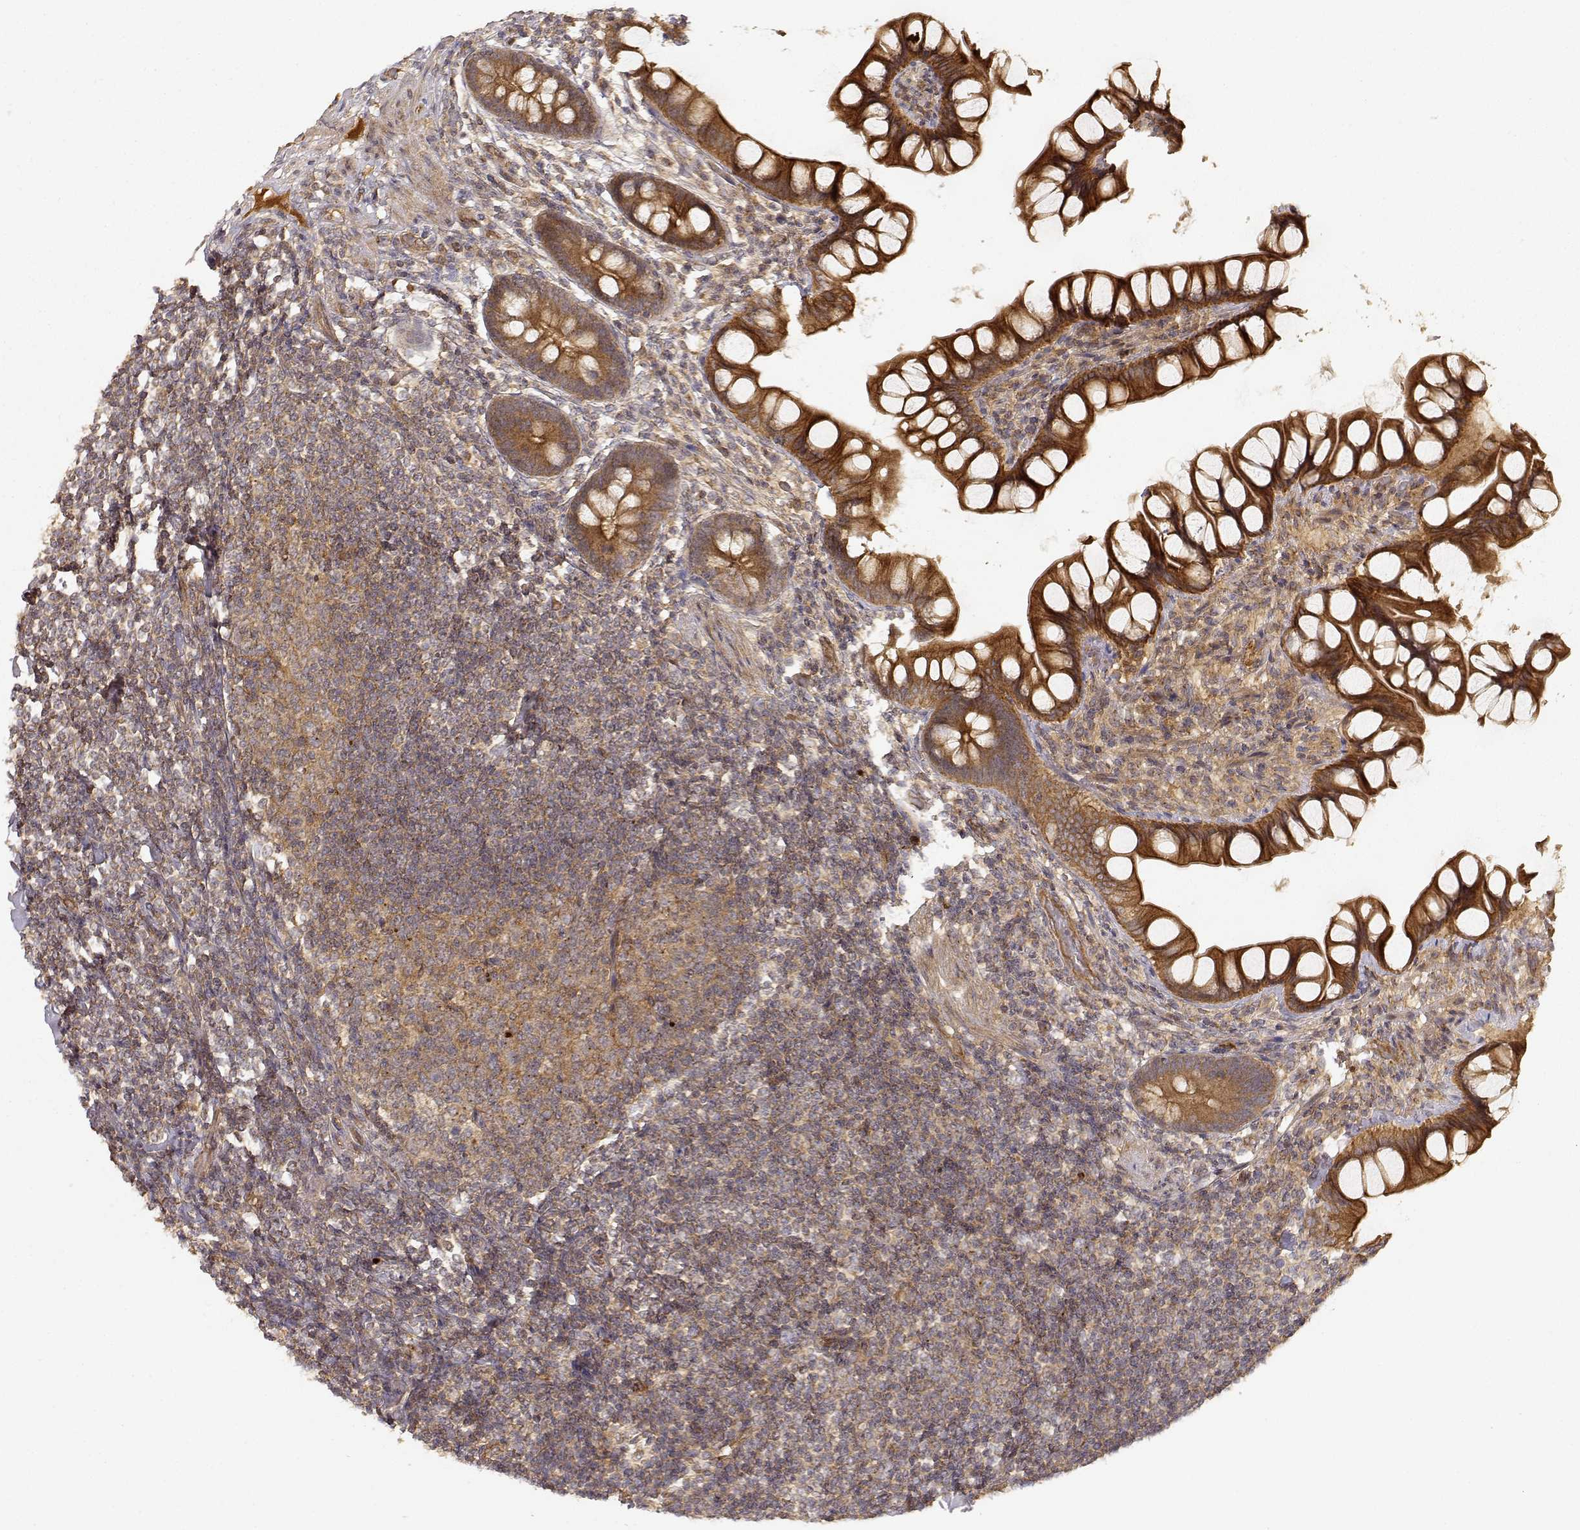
{"staining": {"intensity": "strong", "quantity": ">75%", "location": "cytoplasmic/membranous"}, "tissue": "small intestine", "cell_type": "Glandular cells", "image_type": "normal", "snomed": [{"axis": "morphology", "description": "Normal tissue, NOS"}, {"axis": "topography", "description": "Small intestine"}], "caption": "The histopathology image exhibits immunohistochemical staining of benign small intestine. There is strong cytoplasmic/membranous expression is present in about >75% of glandular cells.", "gene": "CDK5RAP2", "patient": {"sex": "male", "age": 70}}